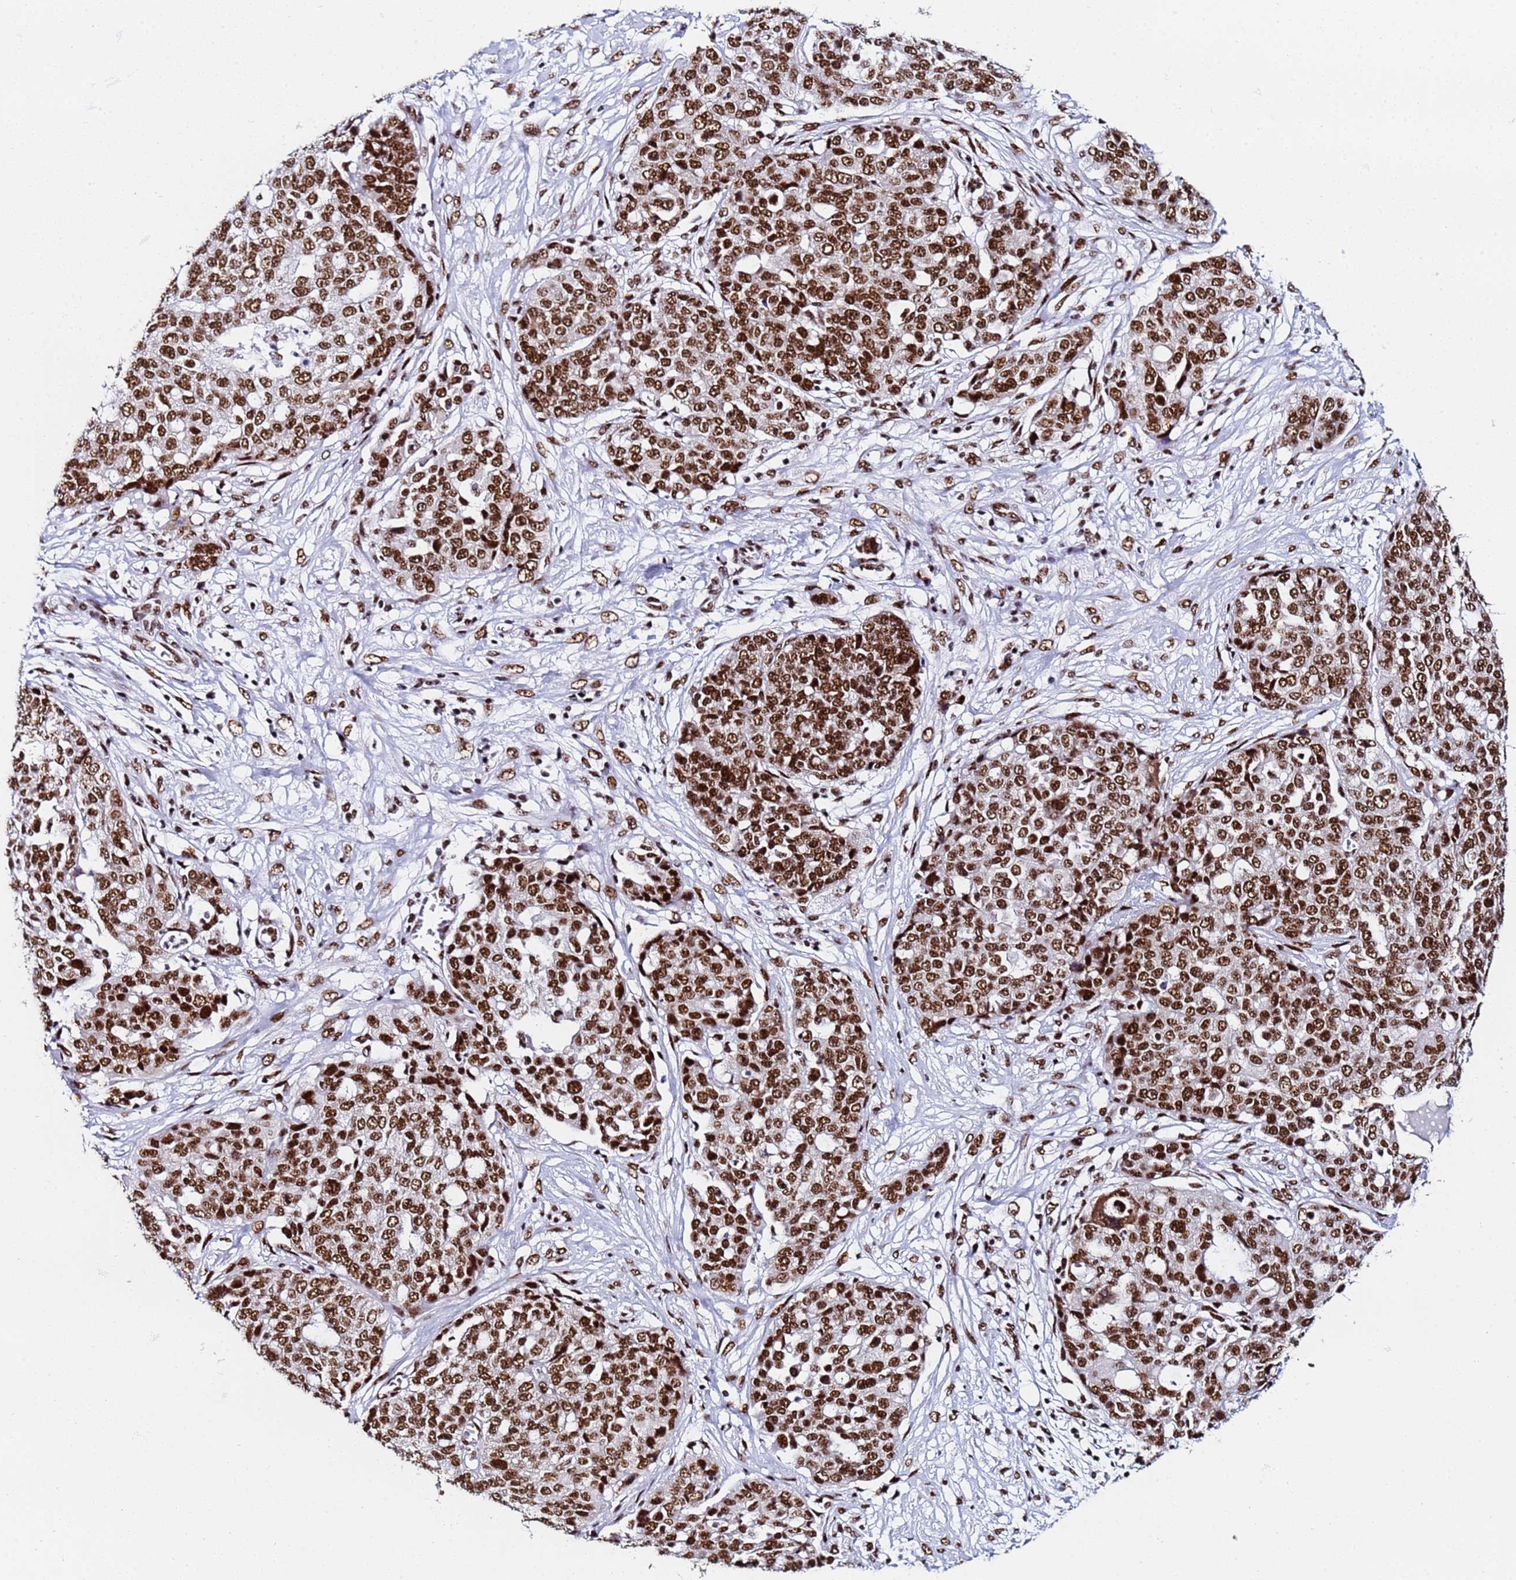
{"staining": {"intensity": "strong", "quantity": ">75%", "location": "nuclear"}, "tissue": "ovarian cancer", "cell_type": "Tumor cells", "image_type": "cancer", "snomed": [{"axis": "morphology", "description": "Cystadenocarcinoma, serous, NOS"}, {"axis": "topography", "description": "Soft tissue"}, {"axis": "topography", "description": "Ovary"}], "caption": "IHC staining of ovarian cancer, which shows high levels of strong nuclear expression in about >75% of tumor cells indicating strong nuclear protein staining. The staining was performed using DAB (3,3'-diaminobenzidine) (brown) for protein detection and nuclei were counterstained in hematoxylin (blue).", "gene": "SNRPA1", "patient": {"sex": "female", "age": 57}}